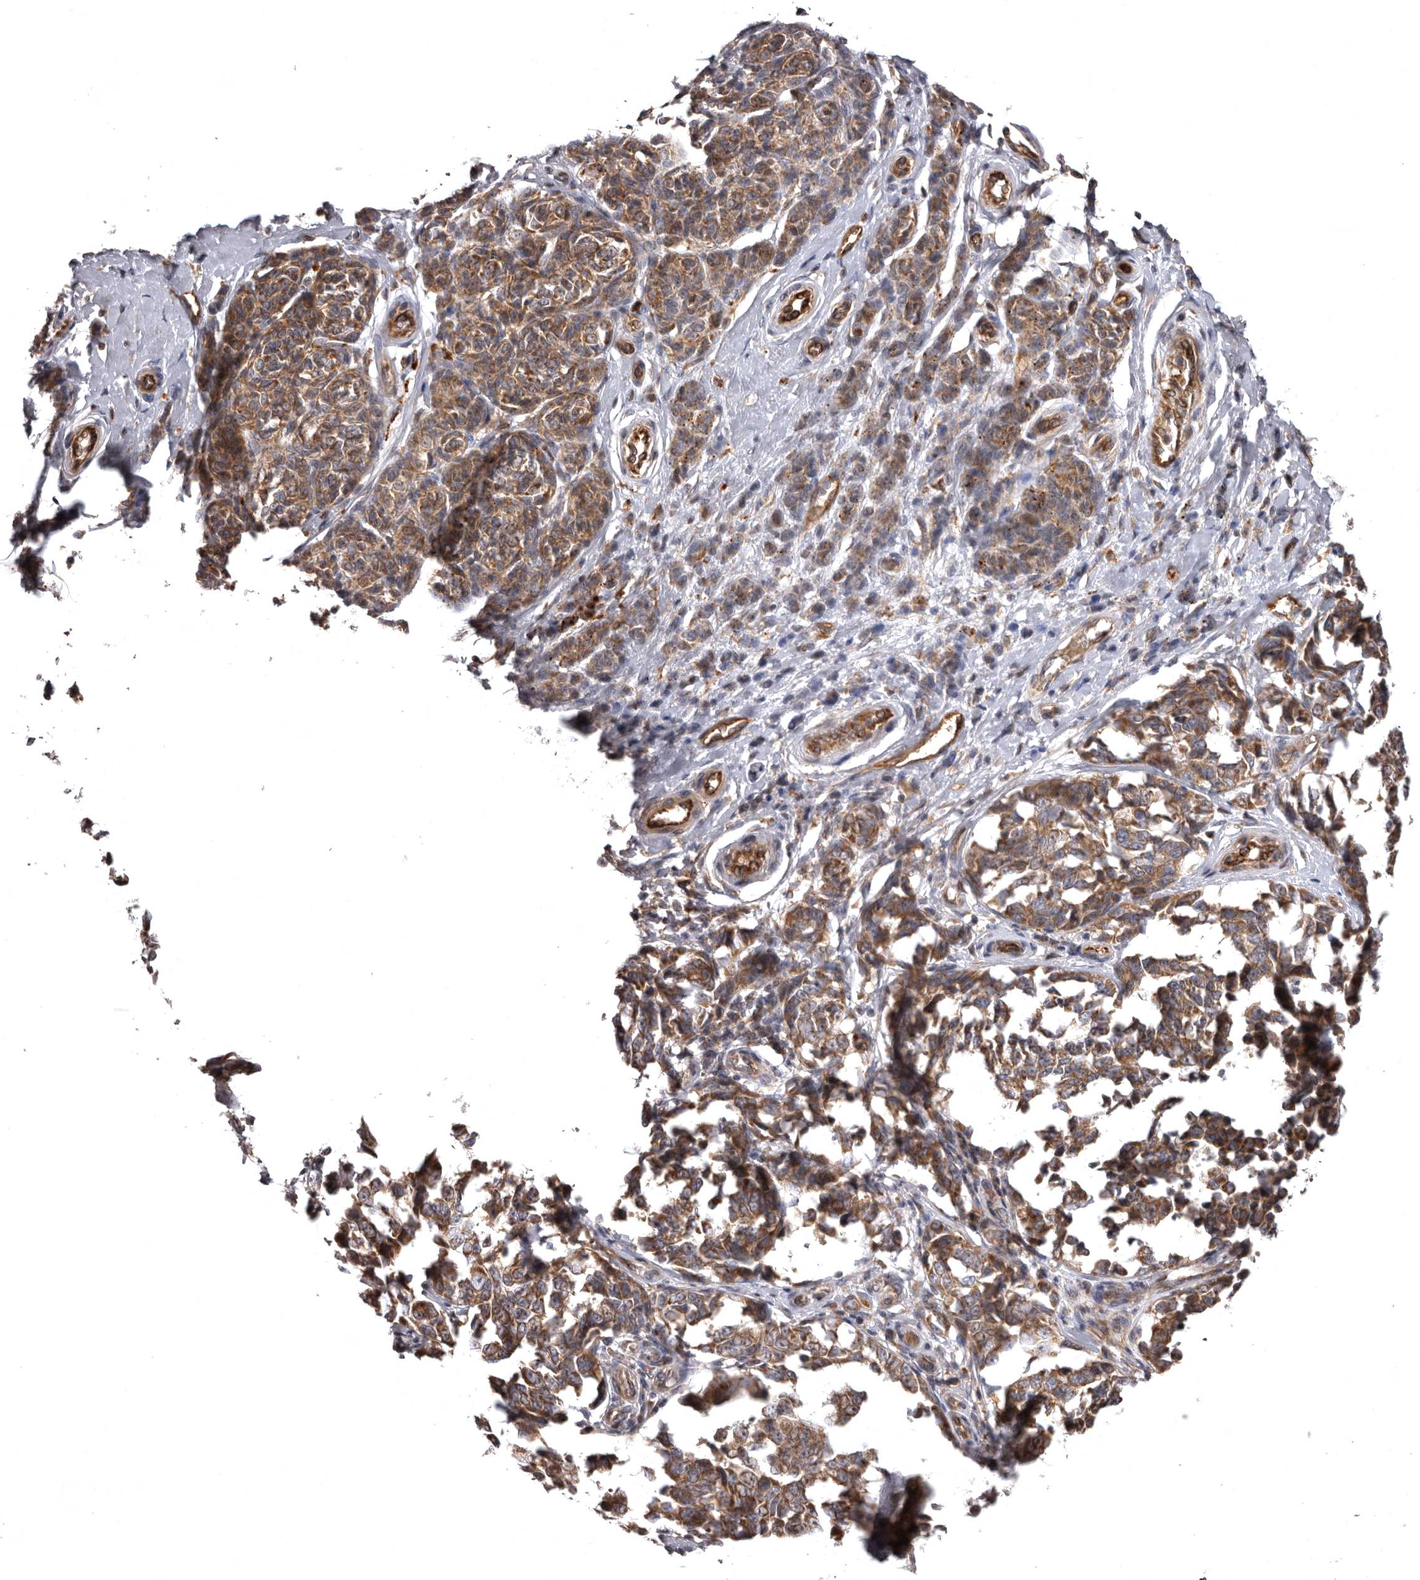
{"staining": {"intensity": "moderate", "quantity": ">75%", "location": "cytoplasmic/membranous"}, "tissue": "melanoma", "cell_type": "Tumor cells", "image_type": "cancer", "snomed": [{"axis": "morphology", "description": "Malignant melanoma, NOS"}, {"axis": "topography", "description": "Skin"}], "caption": "Malignant melanoma was stained to show a protein in brown. There is medium levels of moderate cytoplasmic/membranous expression in approximately >75% of tumor cells. The staining is performed using DAB brown chromogen to label protein expression. The nuclei are counter-stained blue using hematoxylin.", "gene": "ADCY2", "patient": {"sex": "female", "age": 64}}